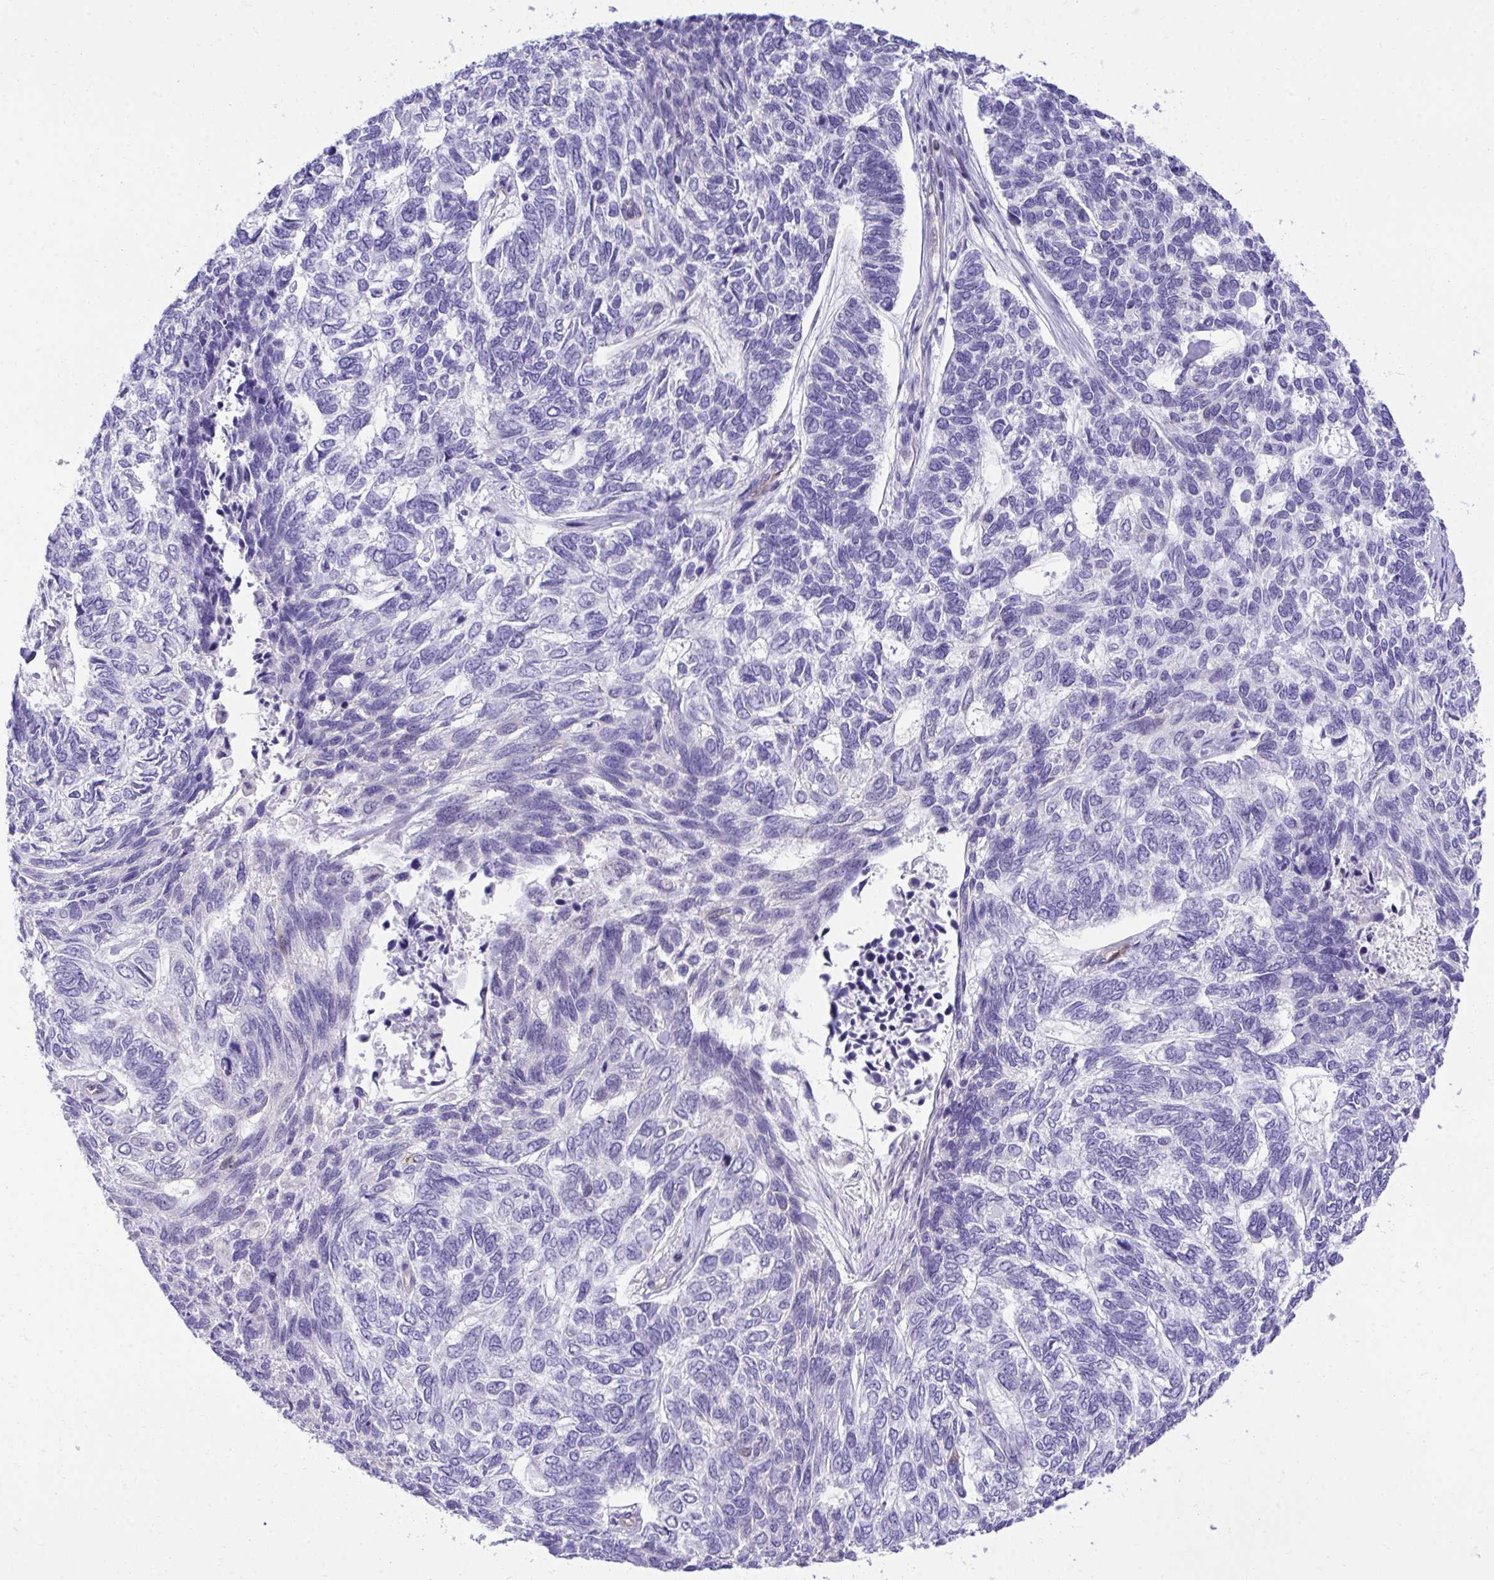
{"staining": {"intensity": "negative", "quantity": "none", "location": "none"}, "tissue": "skin cancer", "cell_type": "Tumor cells", "image_type": "cancer", "snomed": [{"axis": "morphology", "description": "Basal cell carcinoma"}, {"axis": "topography", "description": "Skin"}], "caption": "A photomicrograph of skin basal cell carcinoma stained for a protein demonstrates no brown staining in tumor cells.", "gene": "PGM2L1", "patient": {"sex": "female", "age": 65}}